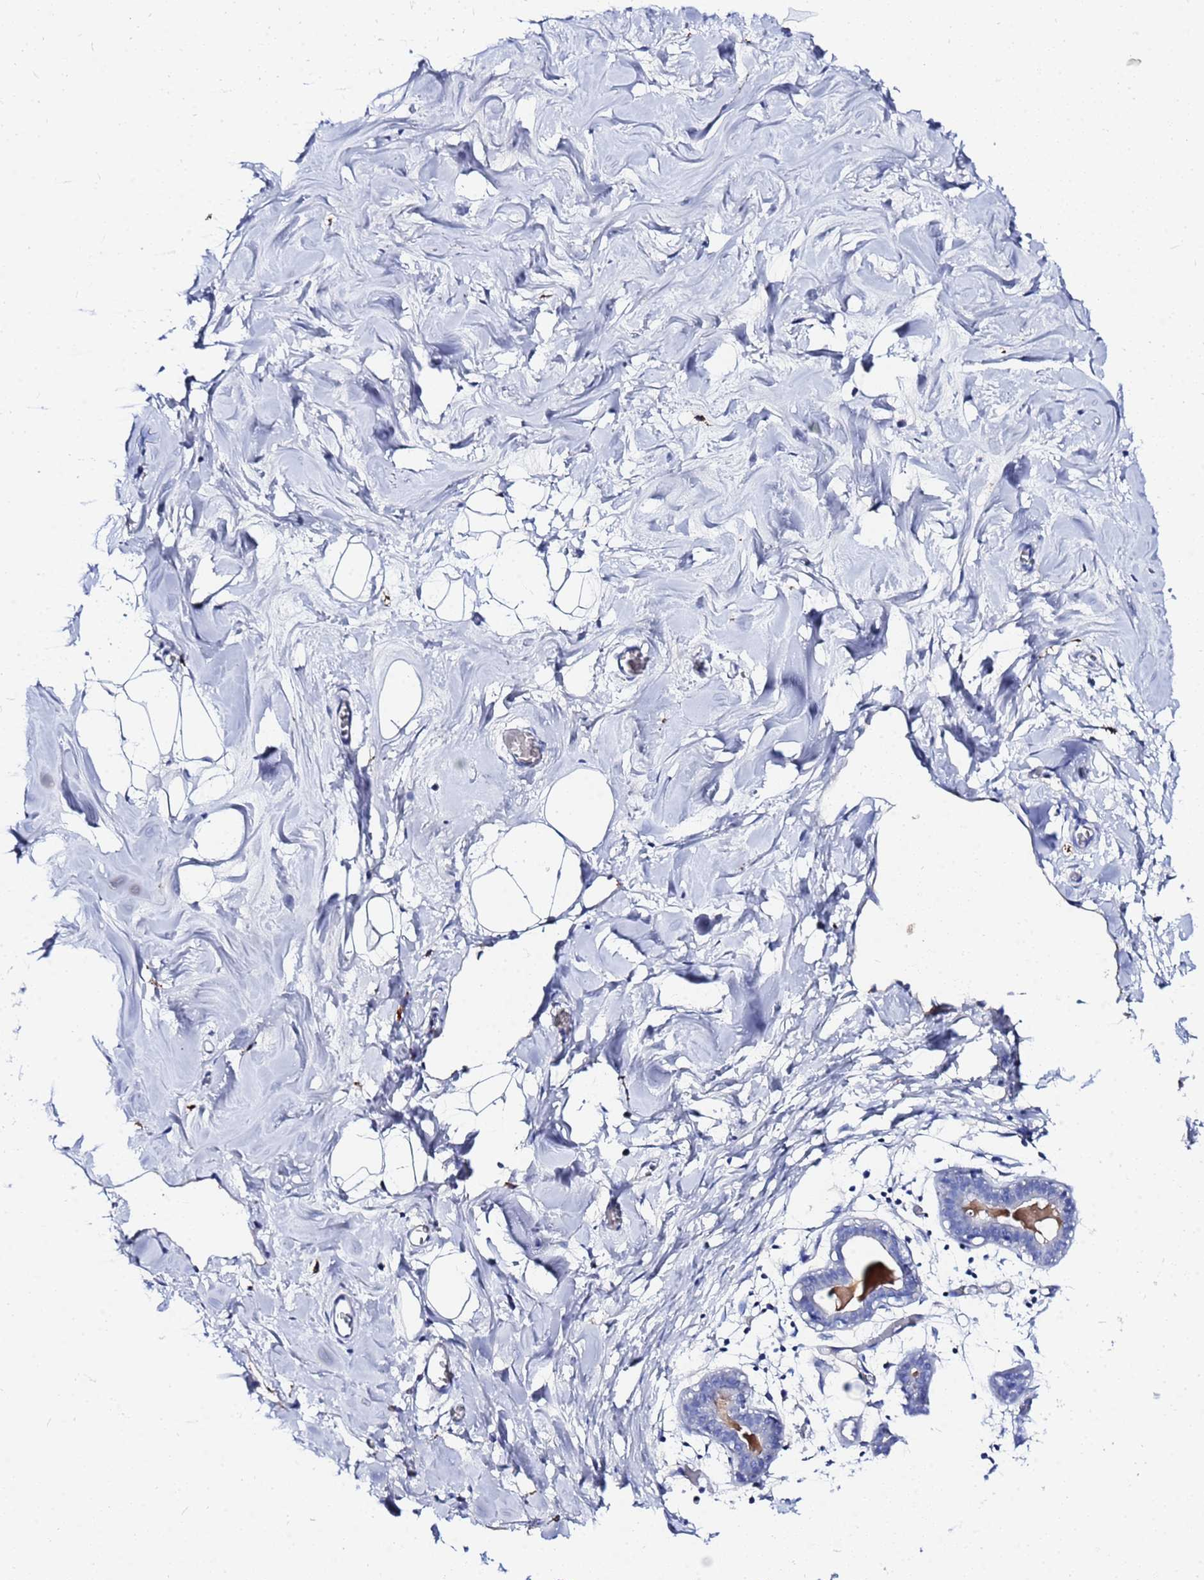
{"staining": {"intensity": "negative", "quantity": "none", "location": "none"}, "tissue": "breast", "cell_type": "Adipocytes", "image_type": "normal", "snomed": [{"axis": "morphology", "description": "Normal tissue, NOS"}, {"axis": "topography", "description": "Breast"}], "caption": "The histopathology image shows no significant expression in adipocytes of breast. The staining was performed using DAB to visualize the protein expression in brown, while the nuclei were stained in blue with hematoxylin (Magnification: 20x).", "gene": "AQP12A", "patient": {"sex": "female", "age": 27}}